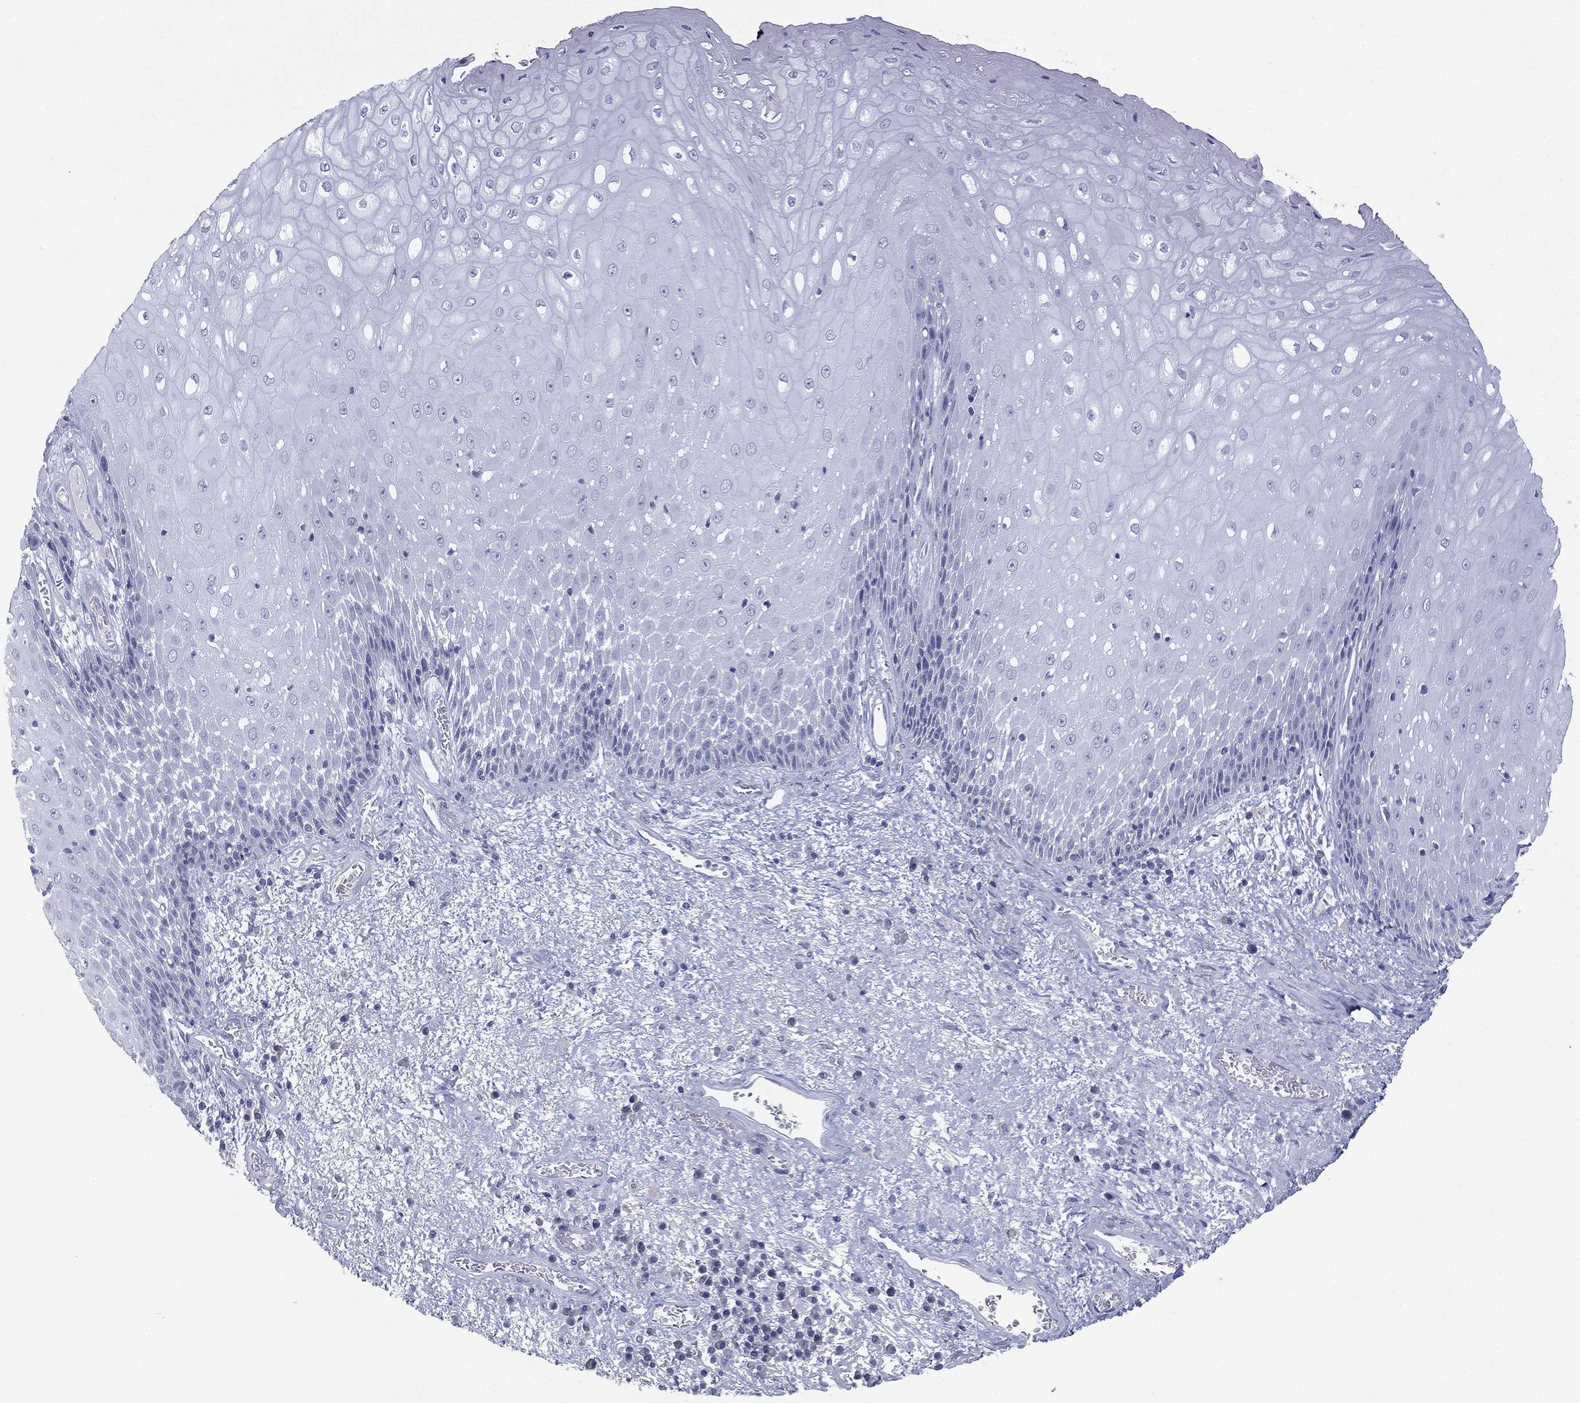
{"staining": {"intensity": "negative", "quantity": "none", "location": "none"}, "tissue": "skin", "cell_type": "Epidermal cells", "image_type": "normal", "snomed": [{"axis": "morphology", "description": "Normal tissue, NOS"}, {"axis": "morphology", "description": "Adenocarcinoma, NOS"}, {"axis": "topography", "description": "Rectum"}, {"axis": "topography", "description": "Anal"}], "caption": "An immunohistochemistry micrograph of benign skin is shown. There is no staining in epidermal cells of skin.", "gene": "KRT35", "patient": {"sex": "female", "age": 68}}